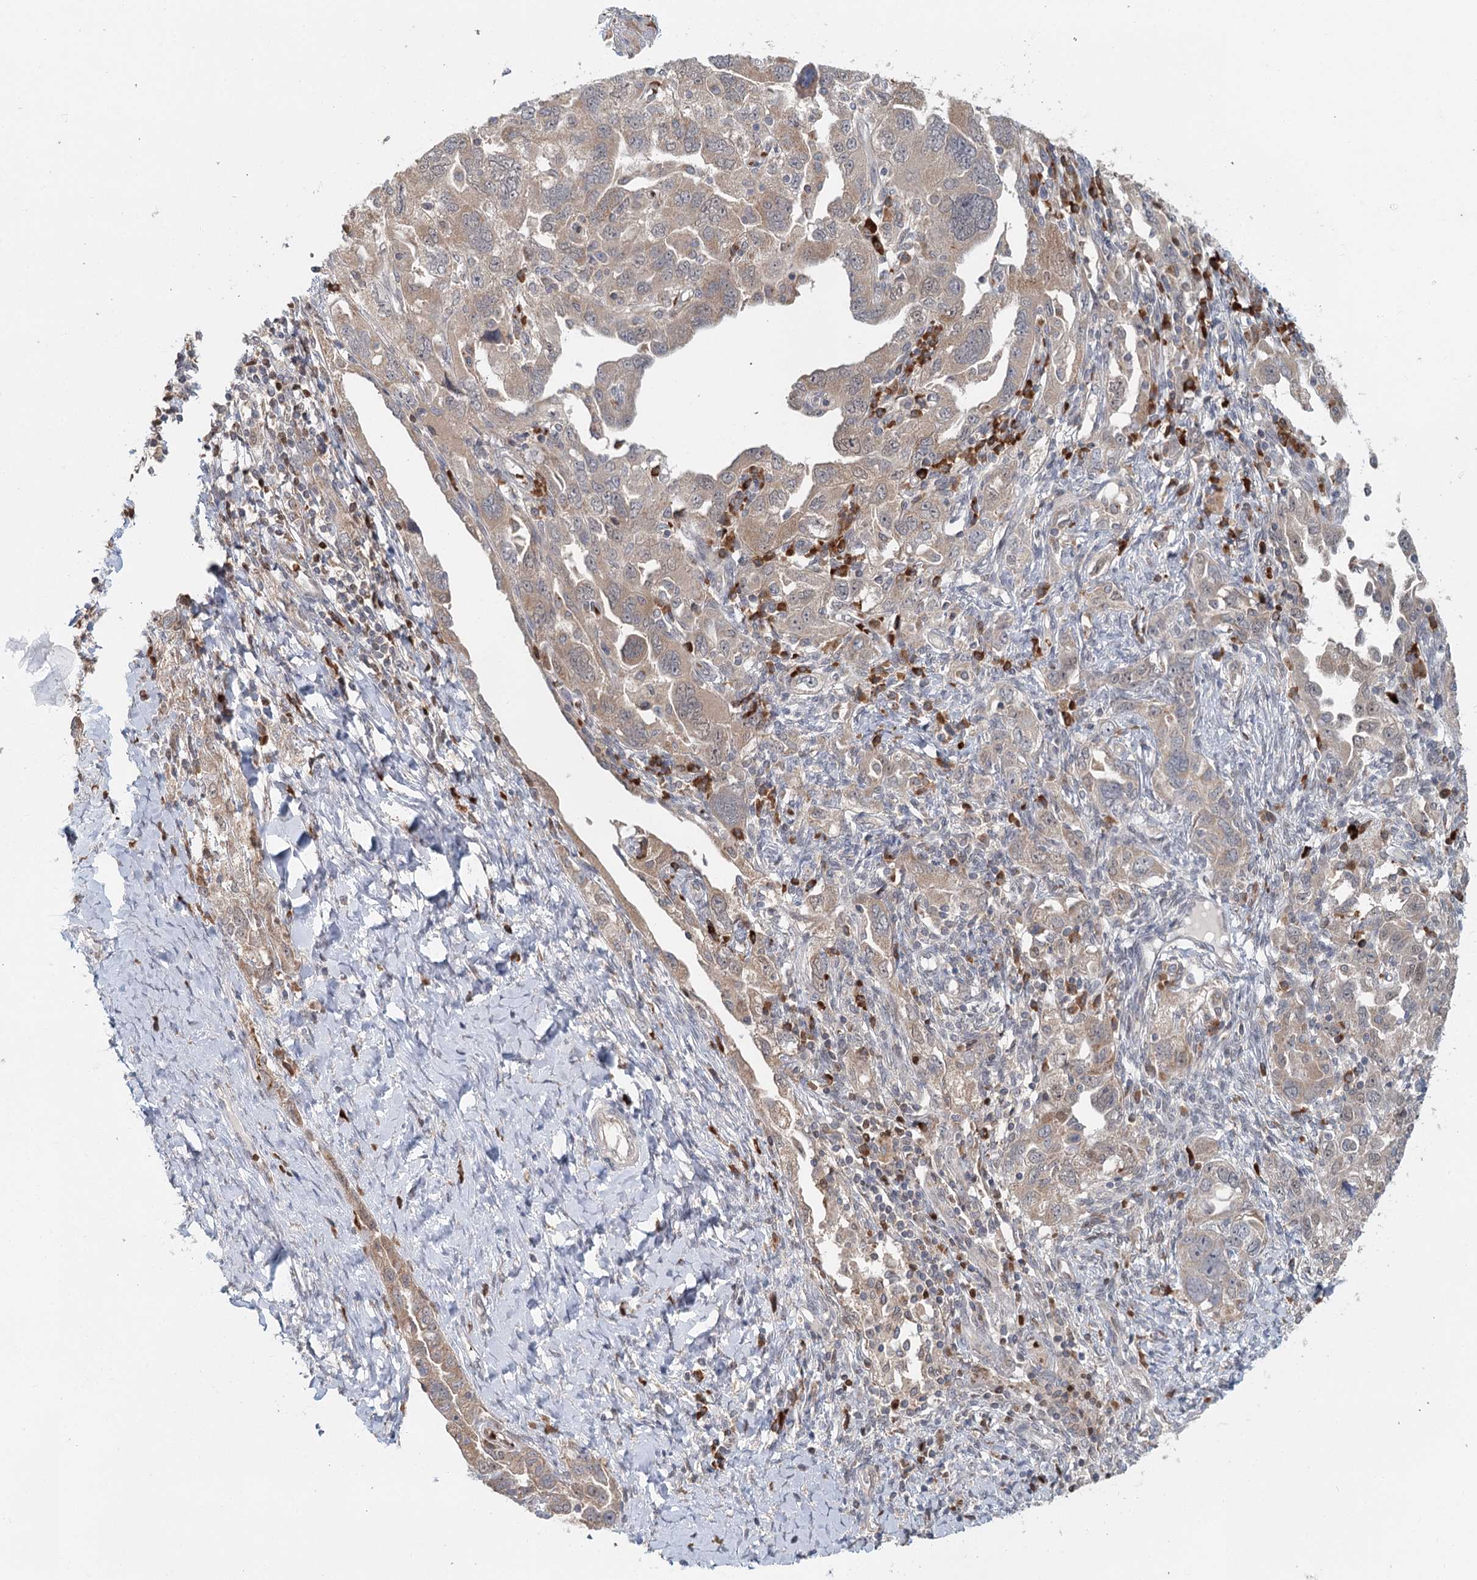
{"staining": {"intensity": "weak", "quantity": ">75%", "location": "cytoplasmic/membranous"}, "tissue": "ovarian cancer", "cell_type": "Tumor cells", "image_type": "cancer", "snomed": [{"axis": "morphology", "description": "Carcinoma, NOS"}, {"axis": "morphology", "description": "Cystadenocarcinoma, serous, NOS"}, {"axis": "topography", "description": "Ovary"}], "caption": "There is low levels of weak cytoplasmic/membranous expression in tumor cells of carcinoma (ovarian), as demonstrated by immunohistochemical staining (brown color).", "gene": "ADK", "patient": {"sex": "female", "age": 69}}